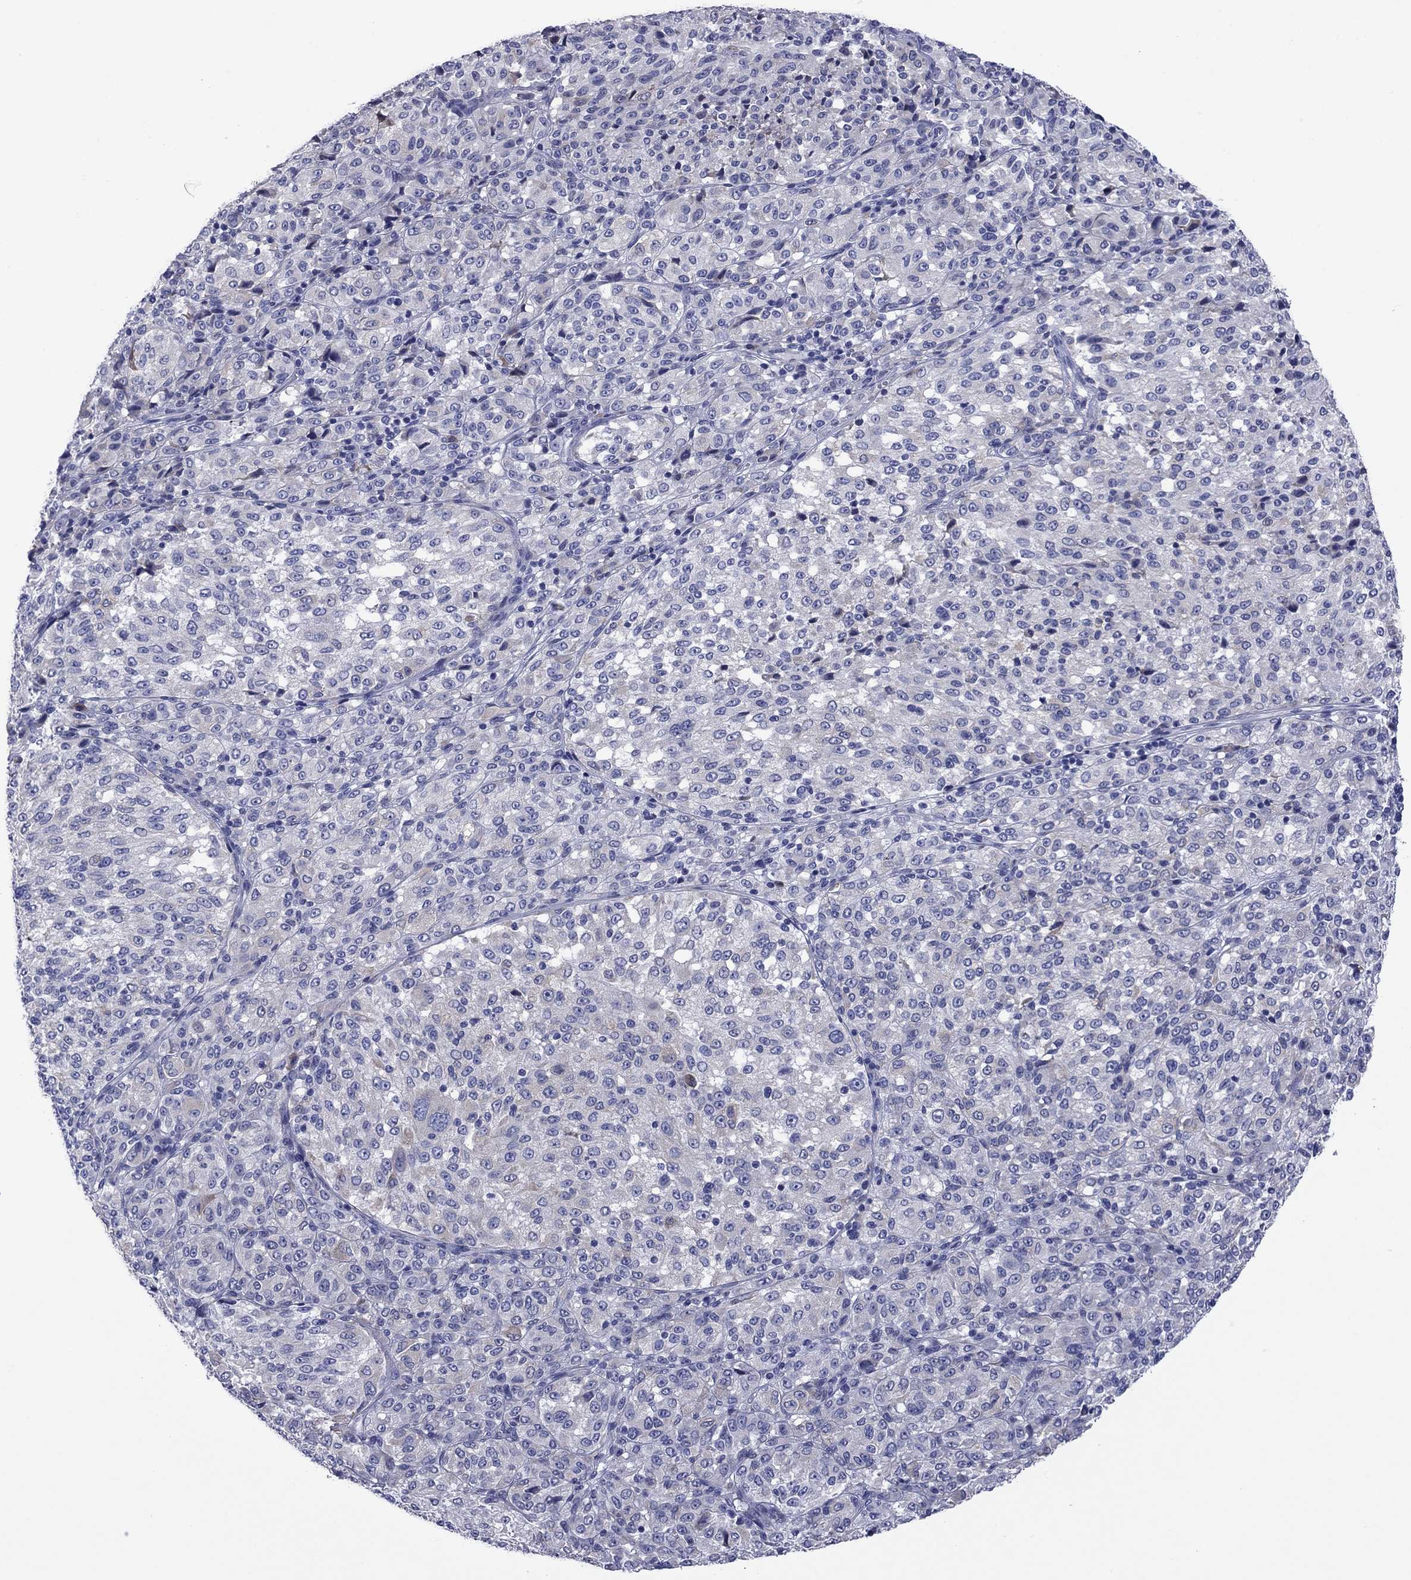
{"staining": {"intensity": "negative", "quantity": "none", "location": "none"}, "tissue": "melanoma", "cell_type": "Tumor cells", "image_type": "cancer", "snomed": [{"axis": "morphology", "description": "Malignant melanoma, Metastatic site"}, {"axis": "topography", "description": "Brain"}], "caption": "This is an IHC micrograph of melanoma. There is no positivity in tumor cells.", "gene": "TMPRSS11A", "patient": {"sex": "female", "age": 56}}